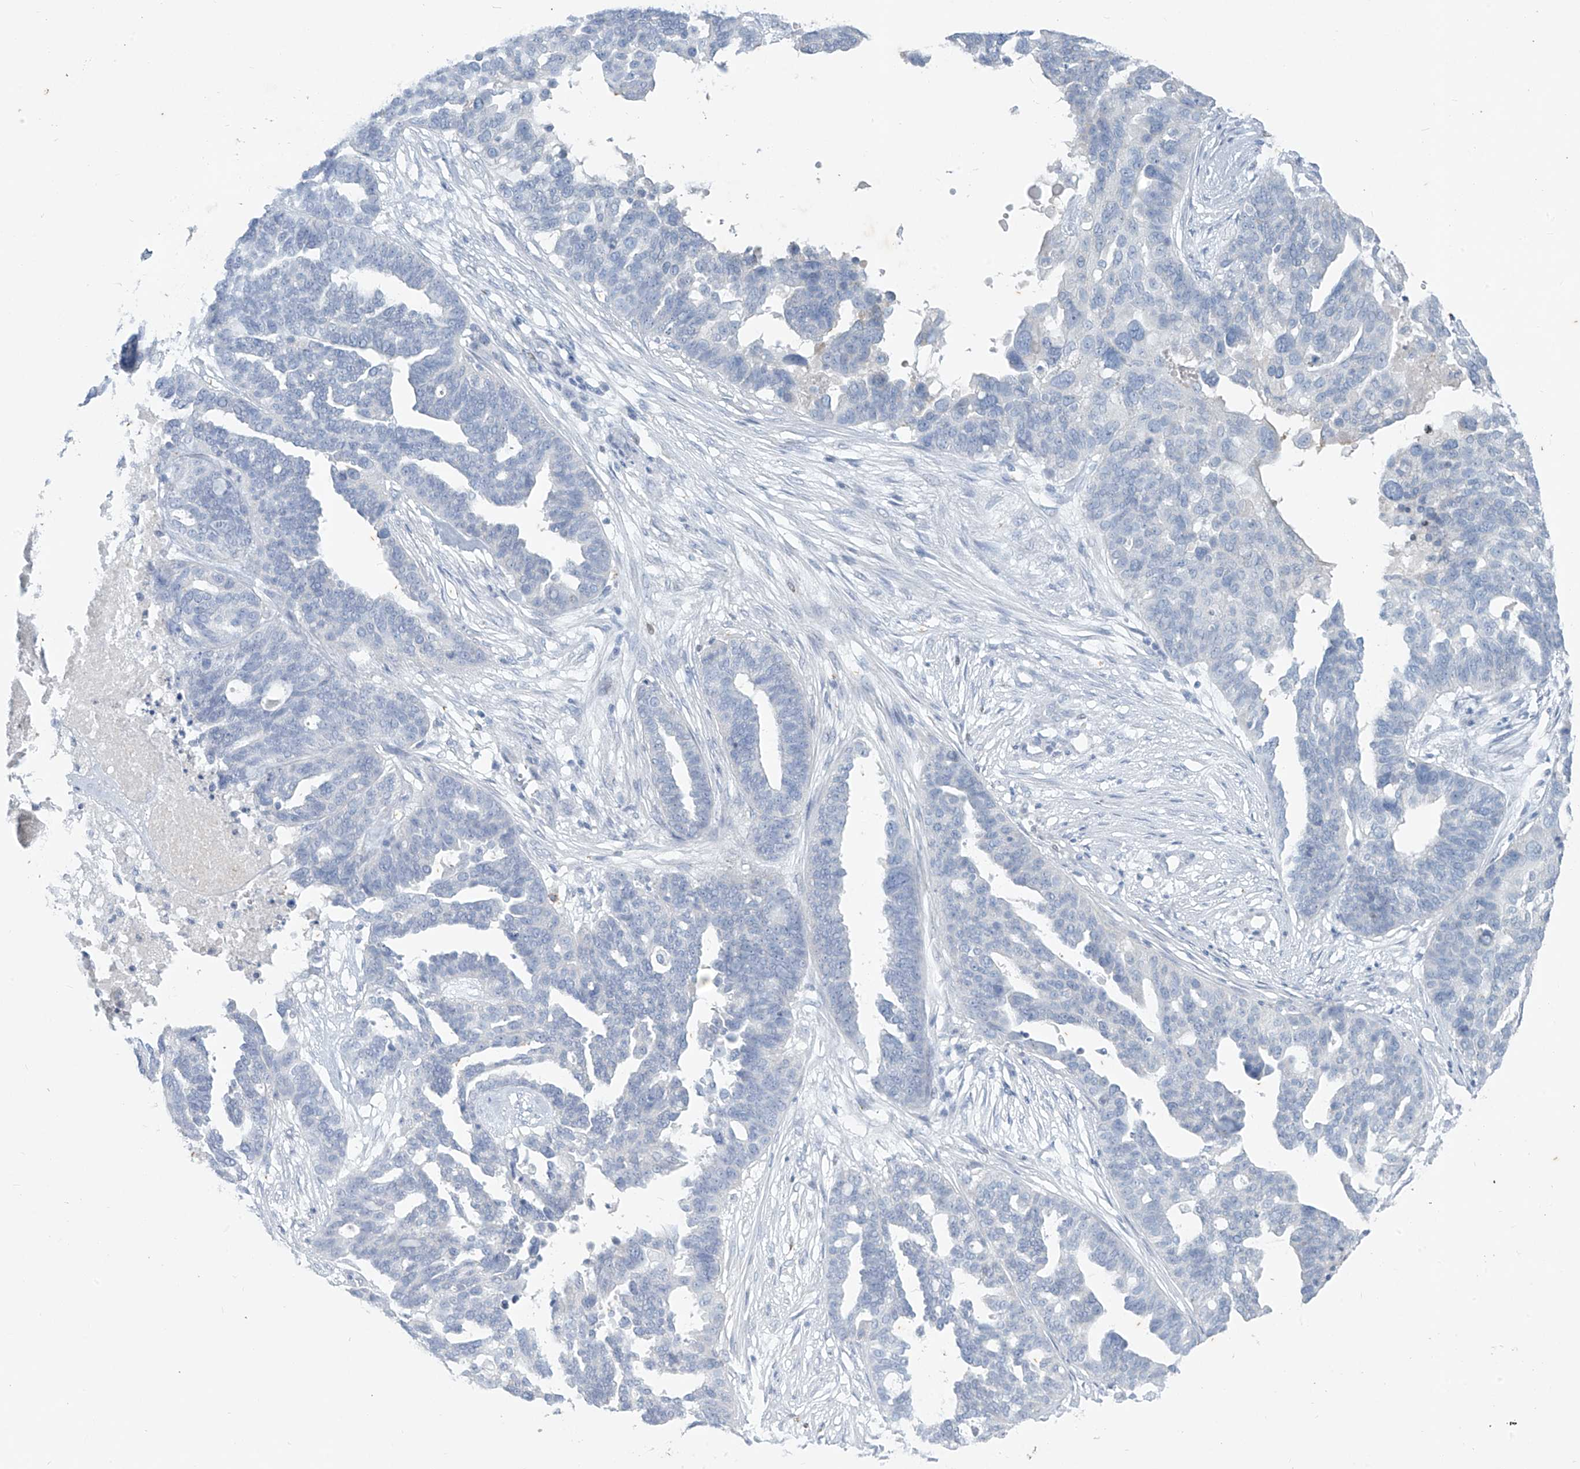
{"staining": {"intensity": "negative", "quantity": "none", "location": "none"}, "tissue": "ovarian cancer", "cell_type": "Tumor cells", "image_type": "cancer", "snomed": [{"axis": "morphology", "description": "Cystadenocarcinoma, serous, NOS"}, {"axis": "topography", "description": "Ovary"}], "caption": "IHC micrograph of neoplastic tissue: human ovarian cancer stained with DAB (3,3'-diaminobenzidine) exhibits no significant protein staining in tumor cells.", "gene": "CX3CR1", "patient": {"sex": "female", "age": 59}}